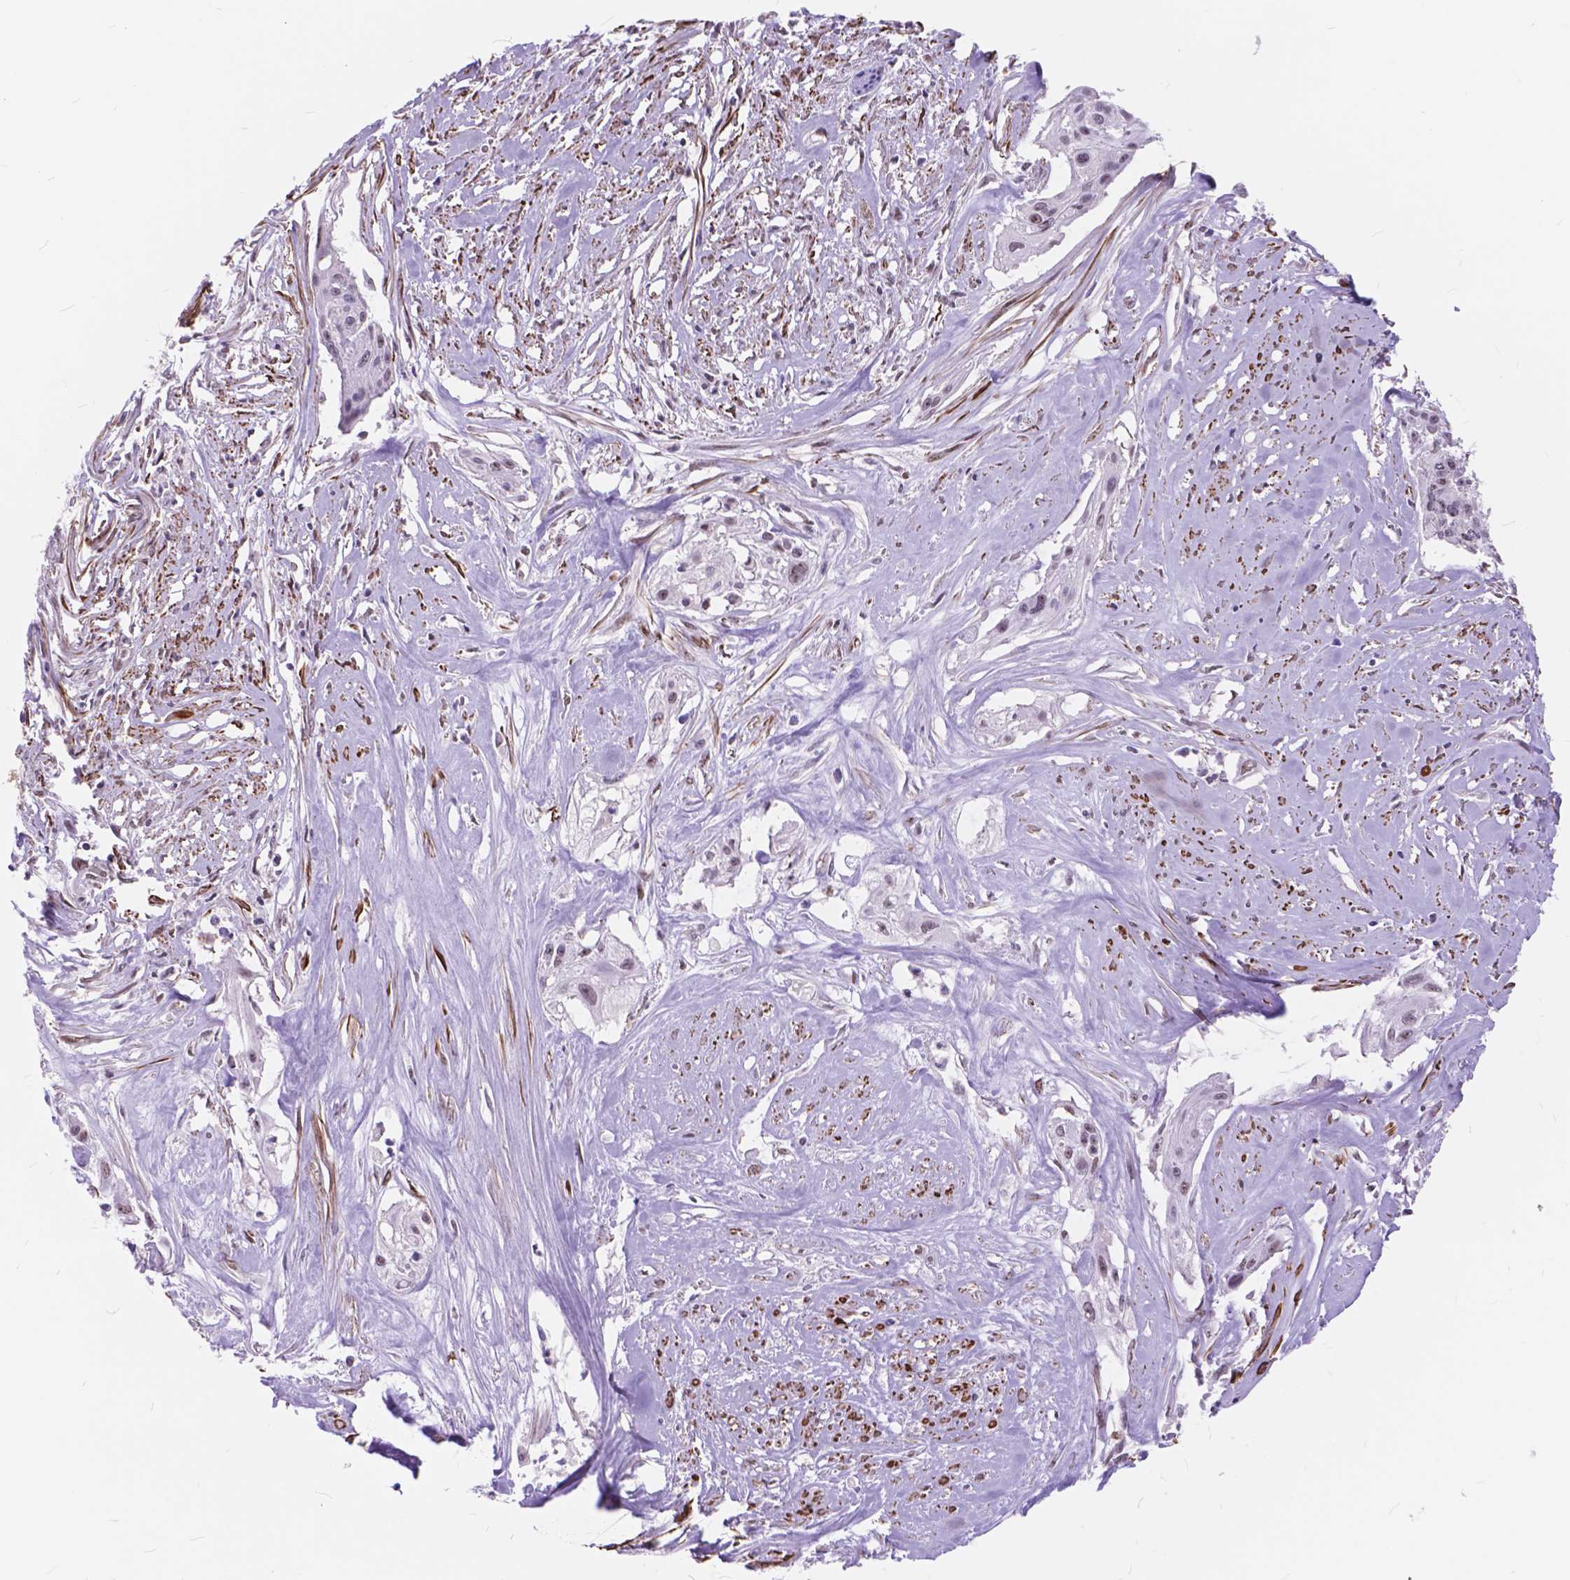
{"staining": {"intensity": "negative", "quantity": "none", "location": "none"}, "tissue": "cervical cancer", "cell_type": "Tumor cells", "image_type": "cancer", "snomed": [{"axis": "morphology", "description": "Squamous cell carcinoma, NOS"}, {"axis": "topography", "description": "Cervix"}], "caption": "DAB (3,3'-diaminobenzidine) immunohistochemical staining of human squamous cell carcinoma (cervical) shows no significant positivity in tumor cells. (IHC, brightfield microscopy, high magnification).", "gene": "MAN2C1", "patient": {"sex": "female", "age": 49}}